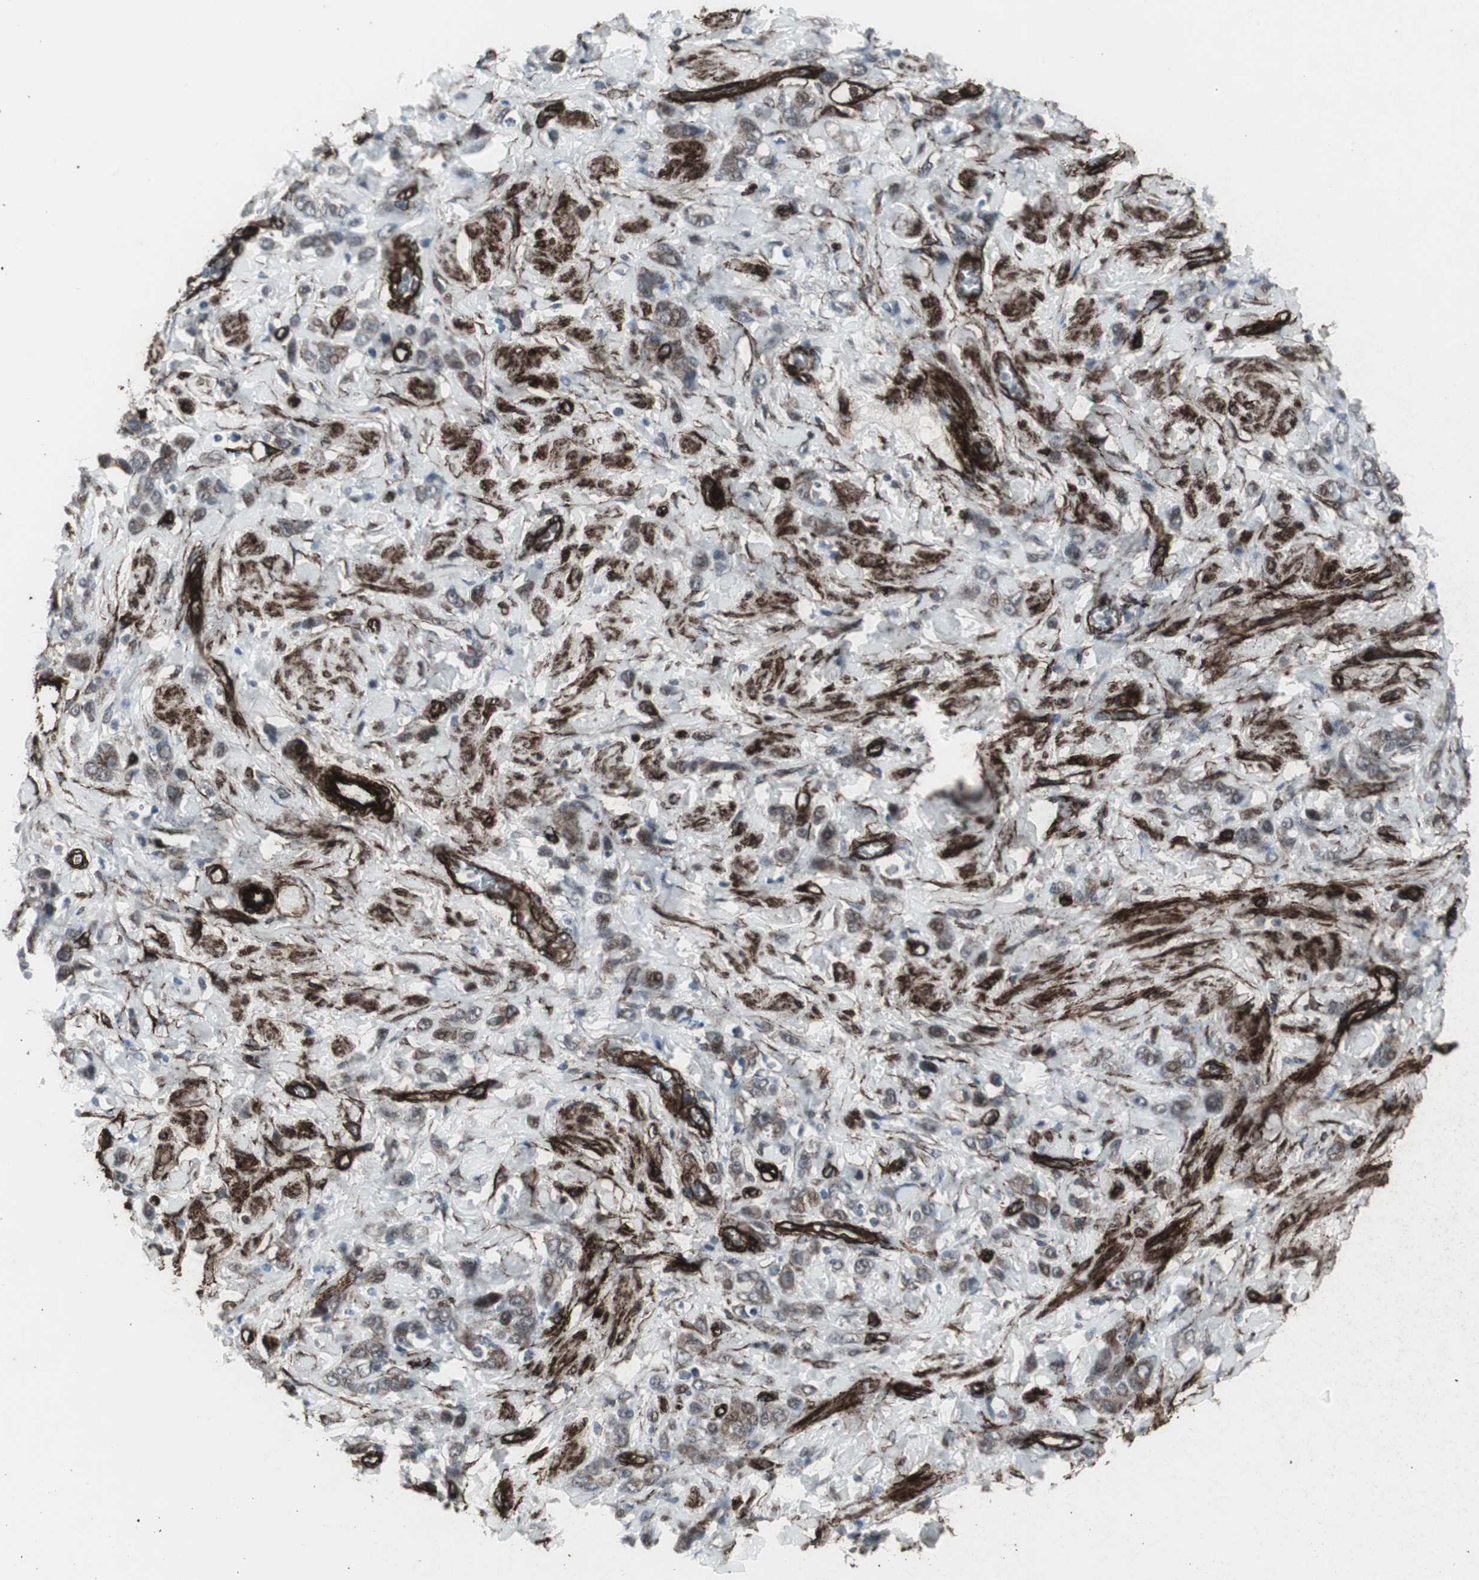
{"staining": {"intensity": "weak", "quantity": "25%-75%", "location": "cytoplasmic/membranous"}, "tissue": "stomach cancer", "cell_type": "Tumor cells", "image_type": "cancer", "snomed": [{"axis": "morphology", "description": "Adenocarcinoma, NOS"}, {"axis": "topography", "description": "Stomach"}], "caption": "Stomach cancer (adenocarcinoma) stained with DAB IHC shows low levels of weak cytoplasmic/membranous positivity in about 25%-75% of tumor cells. The staining is performed using DAB (3,3'-diaminobenzidine) brown chromogen to label protein expression. The nuclei are counter-stained blue using hematoxylin.", "gene": "PDGFA", "patient": {"sex": "male", "age": 82}}